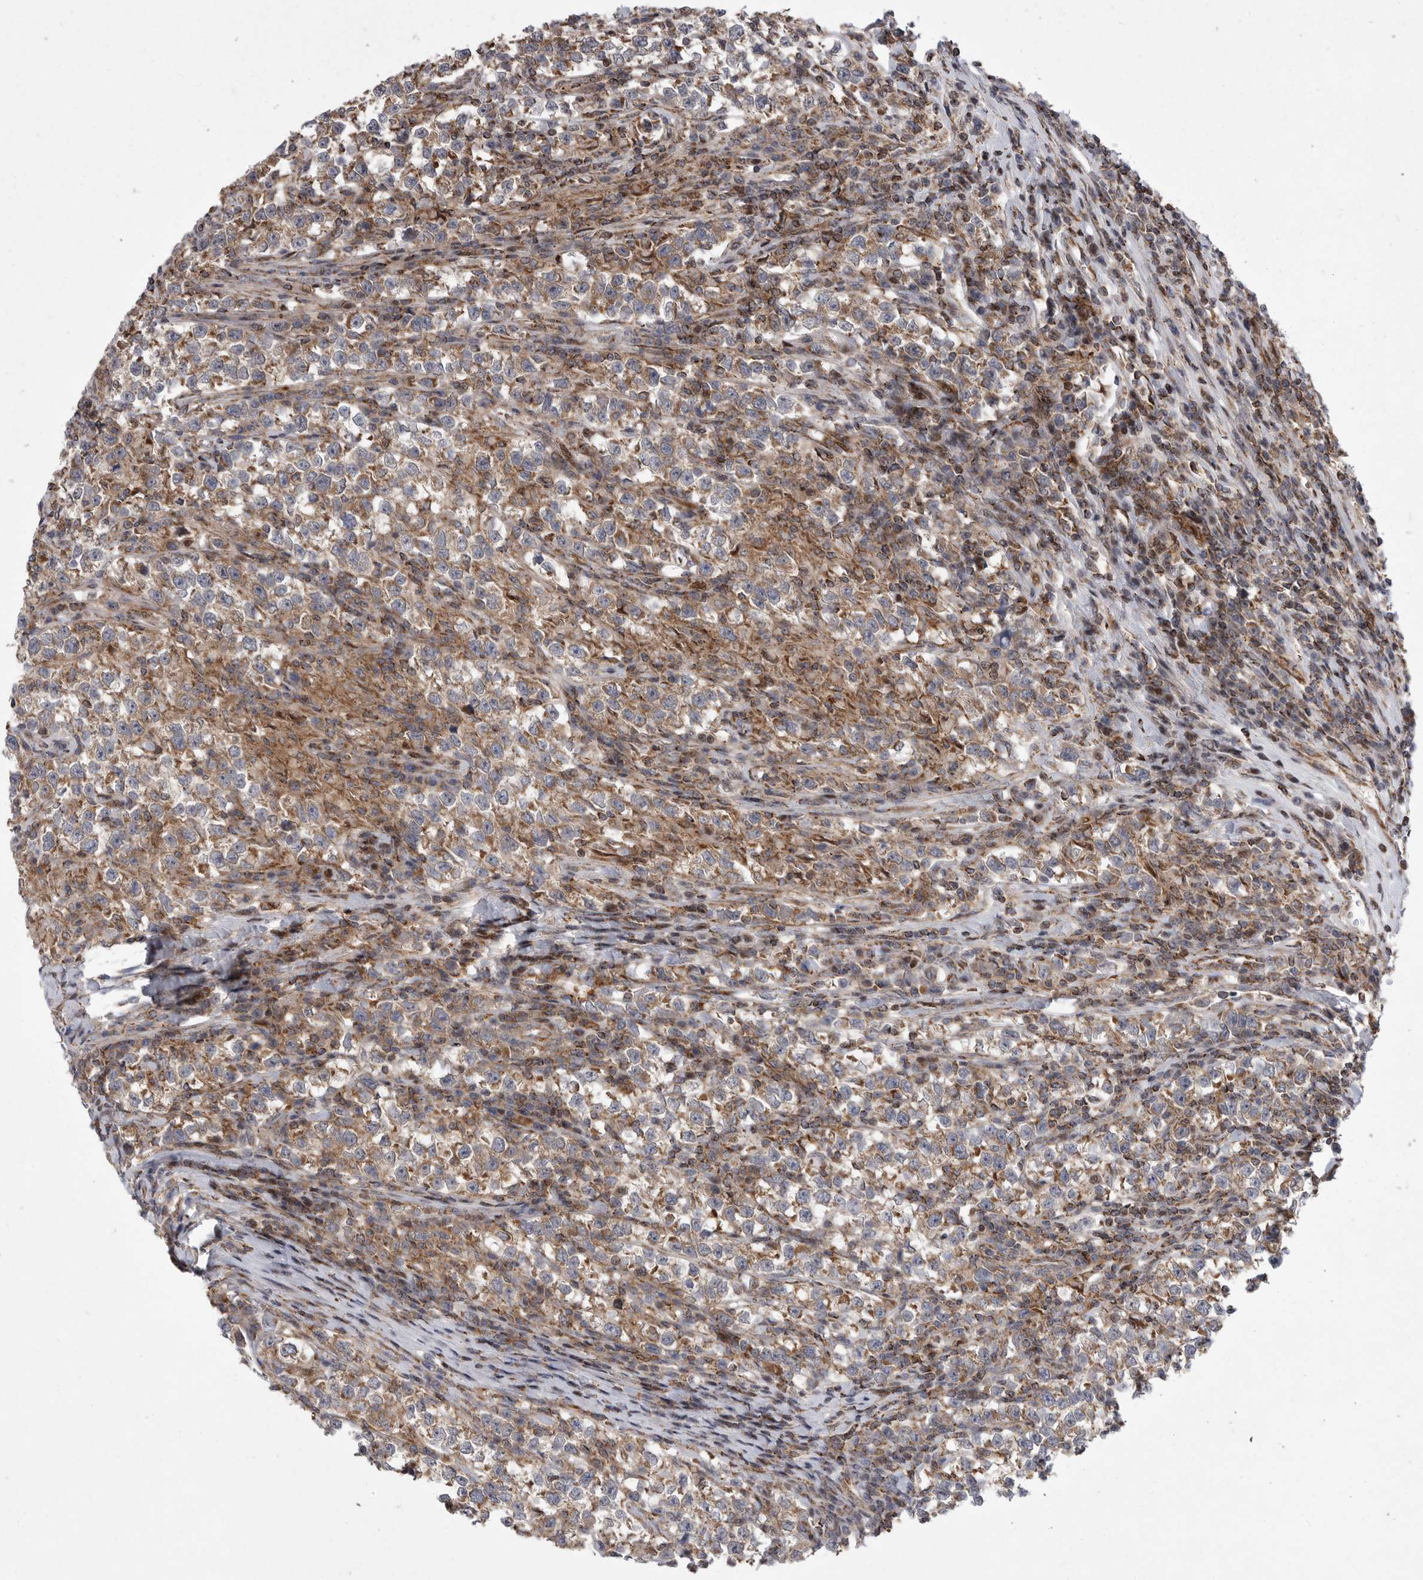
{"staining": {"intensity": "moderate", "quantity": "25%-75%", "location": "cytoplasmic/membranous"}, "tissue": "testis cancer", "cell_type": "Tumor cells", "image_type": "cancer", "snomed": [{"axis": "morphology", "description": "Normal tissue, NOS"}, {"axis": "morphology", "description": "Seminoma, NOS"}, {"axis": "topography", "description": "Testis"}], "caption": "The micrograph demonstrates a brown stain indicating the presence of a protein in the cytoplasmic/membranous of tumor cells in testis seminoma.", "gene": "MPZL1", "patient": {"sex": "male", "age": 43}}